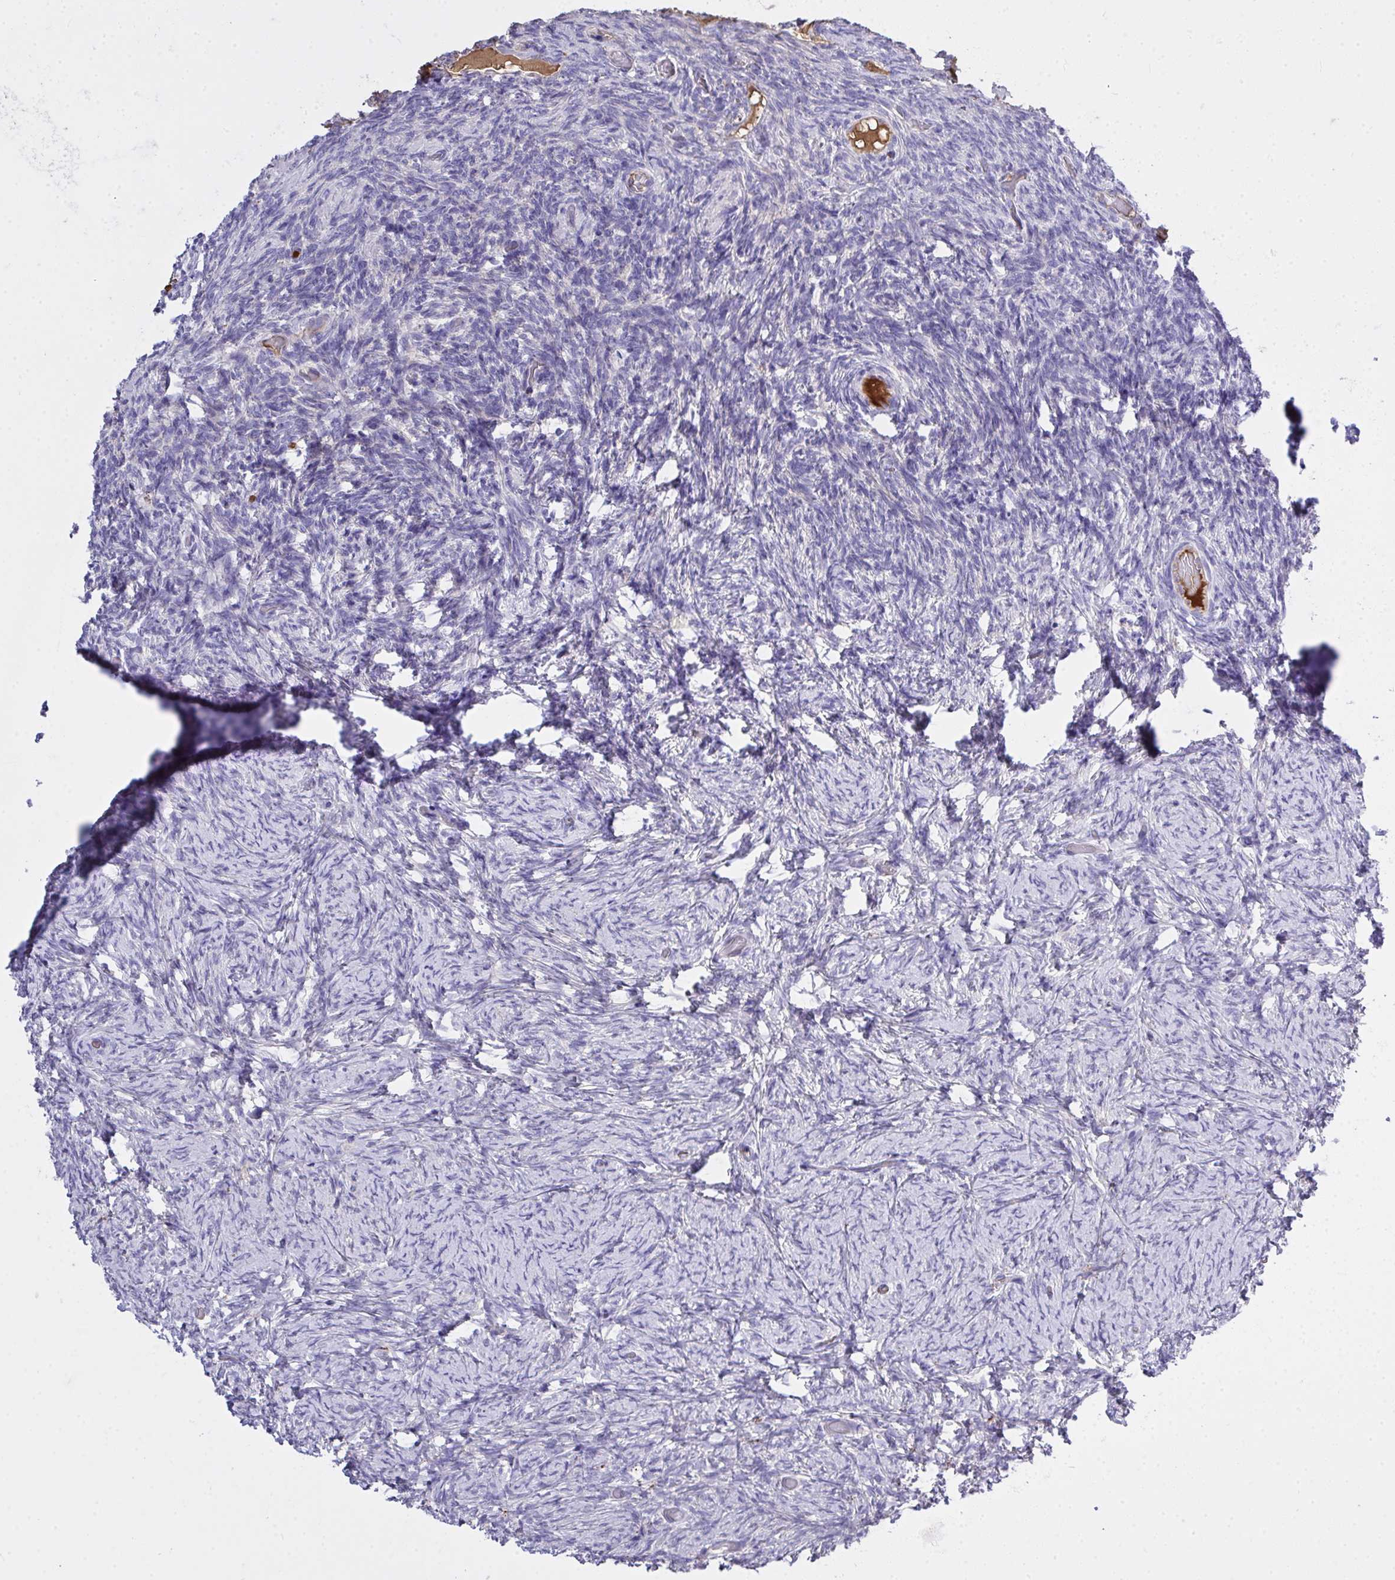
{"staining": {"intensity": "negative", "quantity": "none", "location": "none"}, "tissue": "ovary", "cell_type": "Follicle cells", "image_type": "normal", "snomed": [{"axis": "morphology", "description": "Normal tissue, NOS"}, {"axis": "topography", "description": "Ovary"}], "caption": "High power microscopy histopathology image of an IHC image of unremarkable ovary, revealing no significant expression in follicle cells. (Immunohistochemistry, brightfield microscopy, high magnification).", "gene": "ZNF813", "patient": {"sex": "female", "age": 34}}